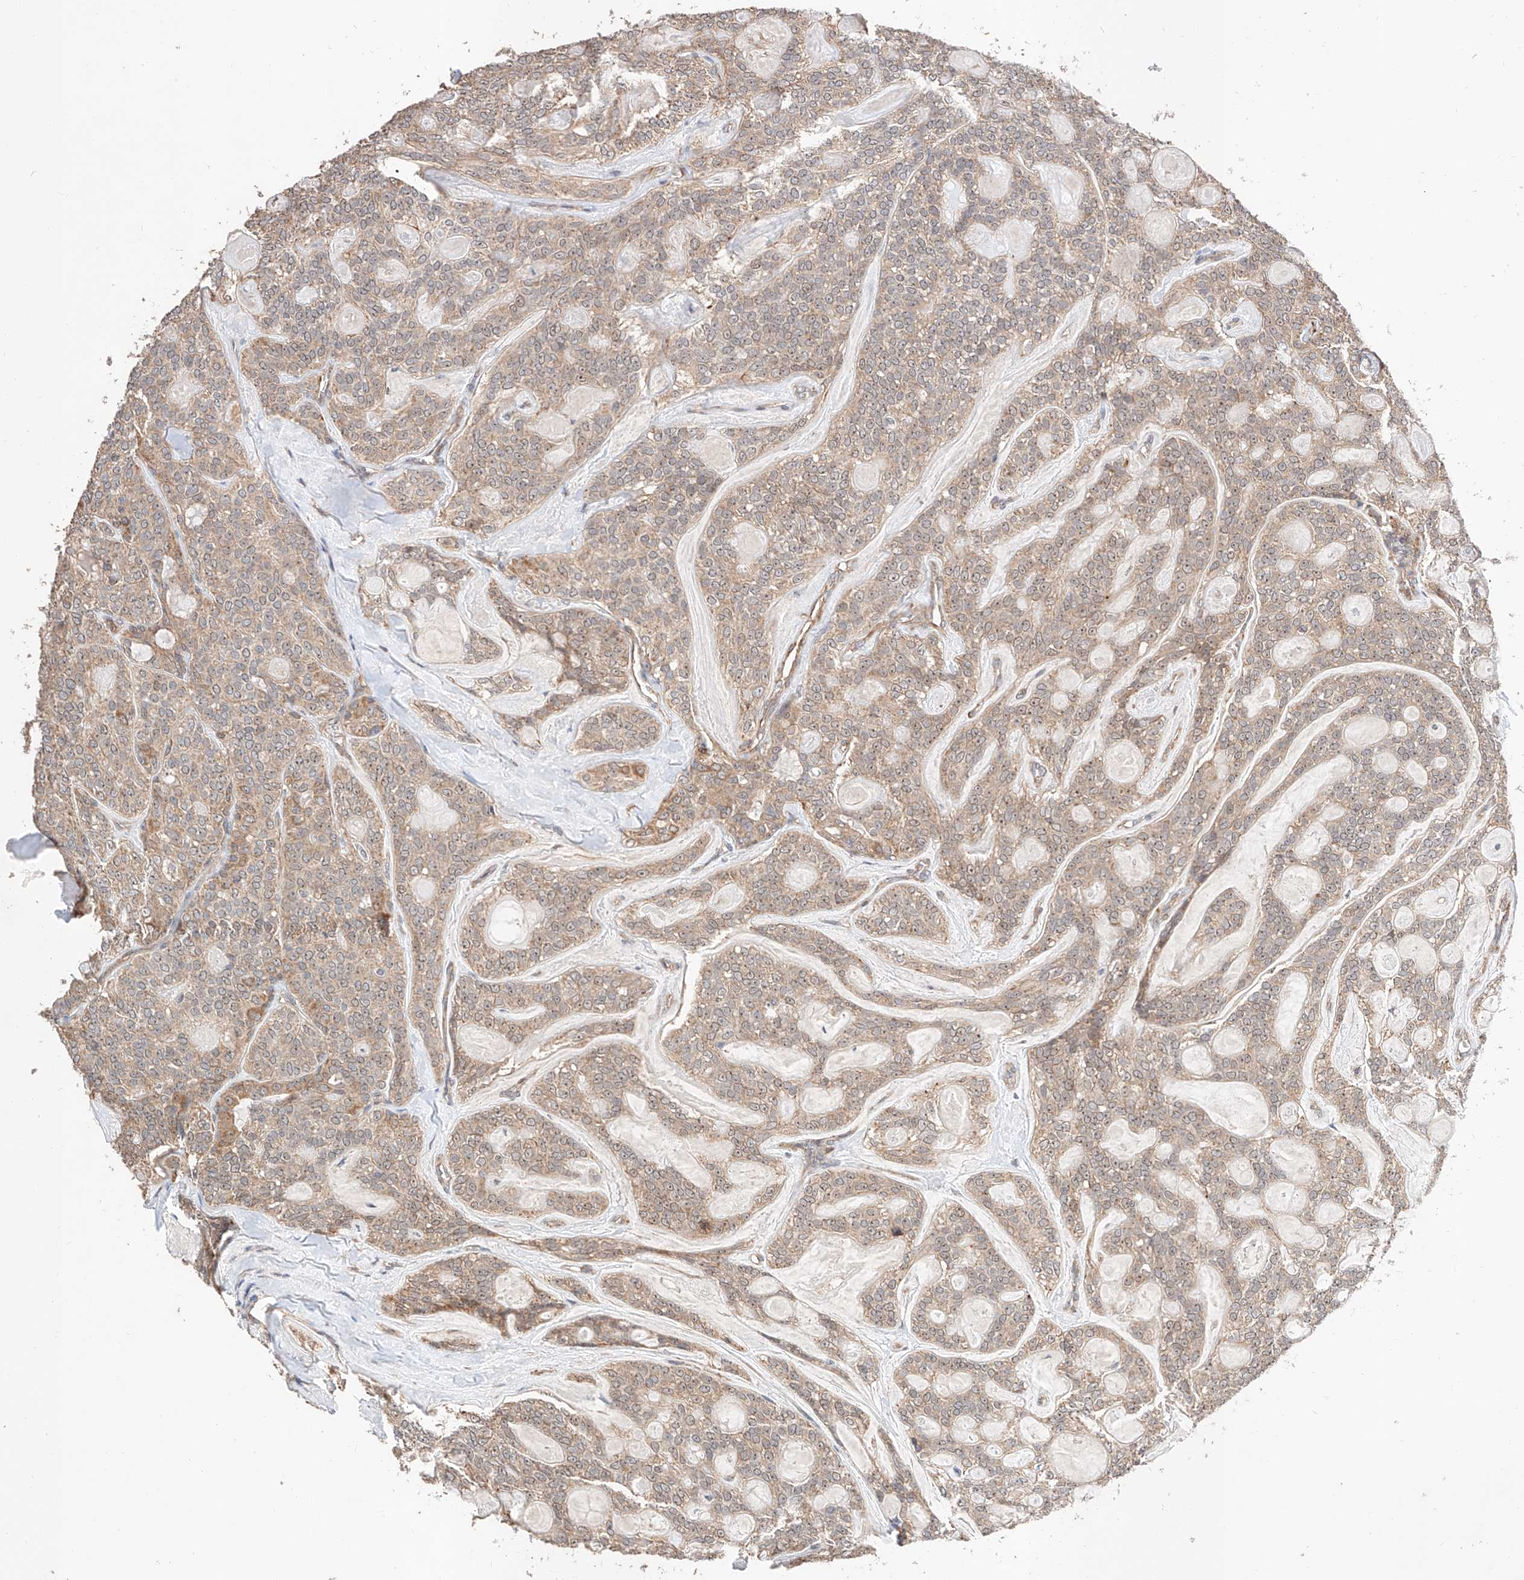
{"staining": {"intensity": "weak", "quantity": ">75%", "location": "cytoplasmic/membranous"}, "tissue": "head and neck cancer", "cell_type": "Tumor cells", "image_type": "cancer", "snomed": [{"axis": "morphology", "description": "Adenocarcinoma, NOS"}, {"axis": "topography", "description": "Head-Neck"}], "caption": "Head and neck adenocarcinoma tissue exhibits weak cytoplasmic/membranous staining in approximately >75% of tumor cells", "gene": "RAB23", "patient": {"sex": "male", "age": 66}}